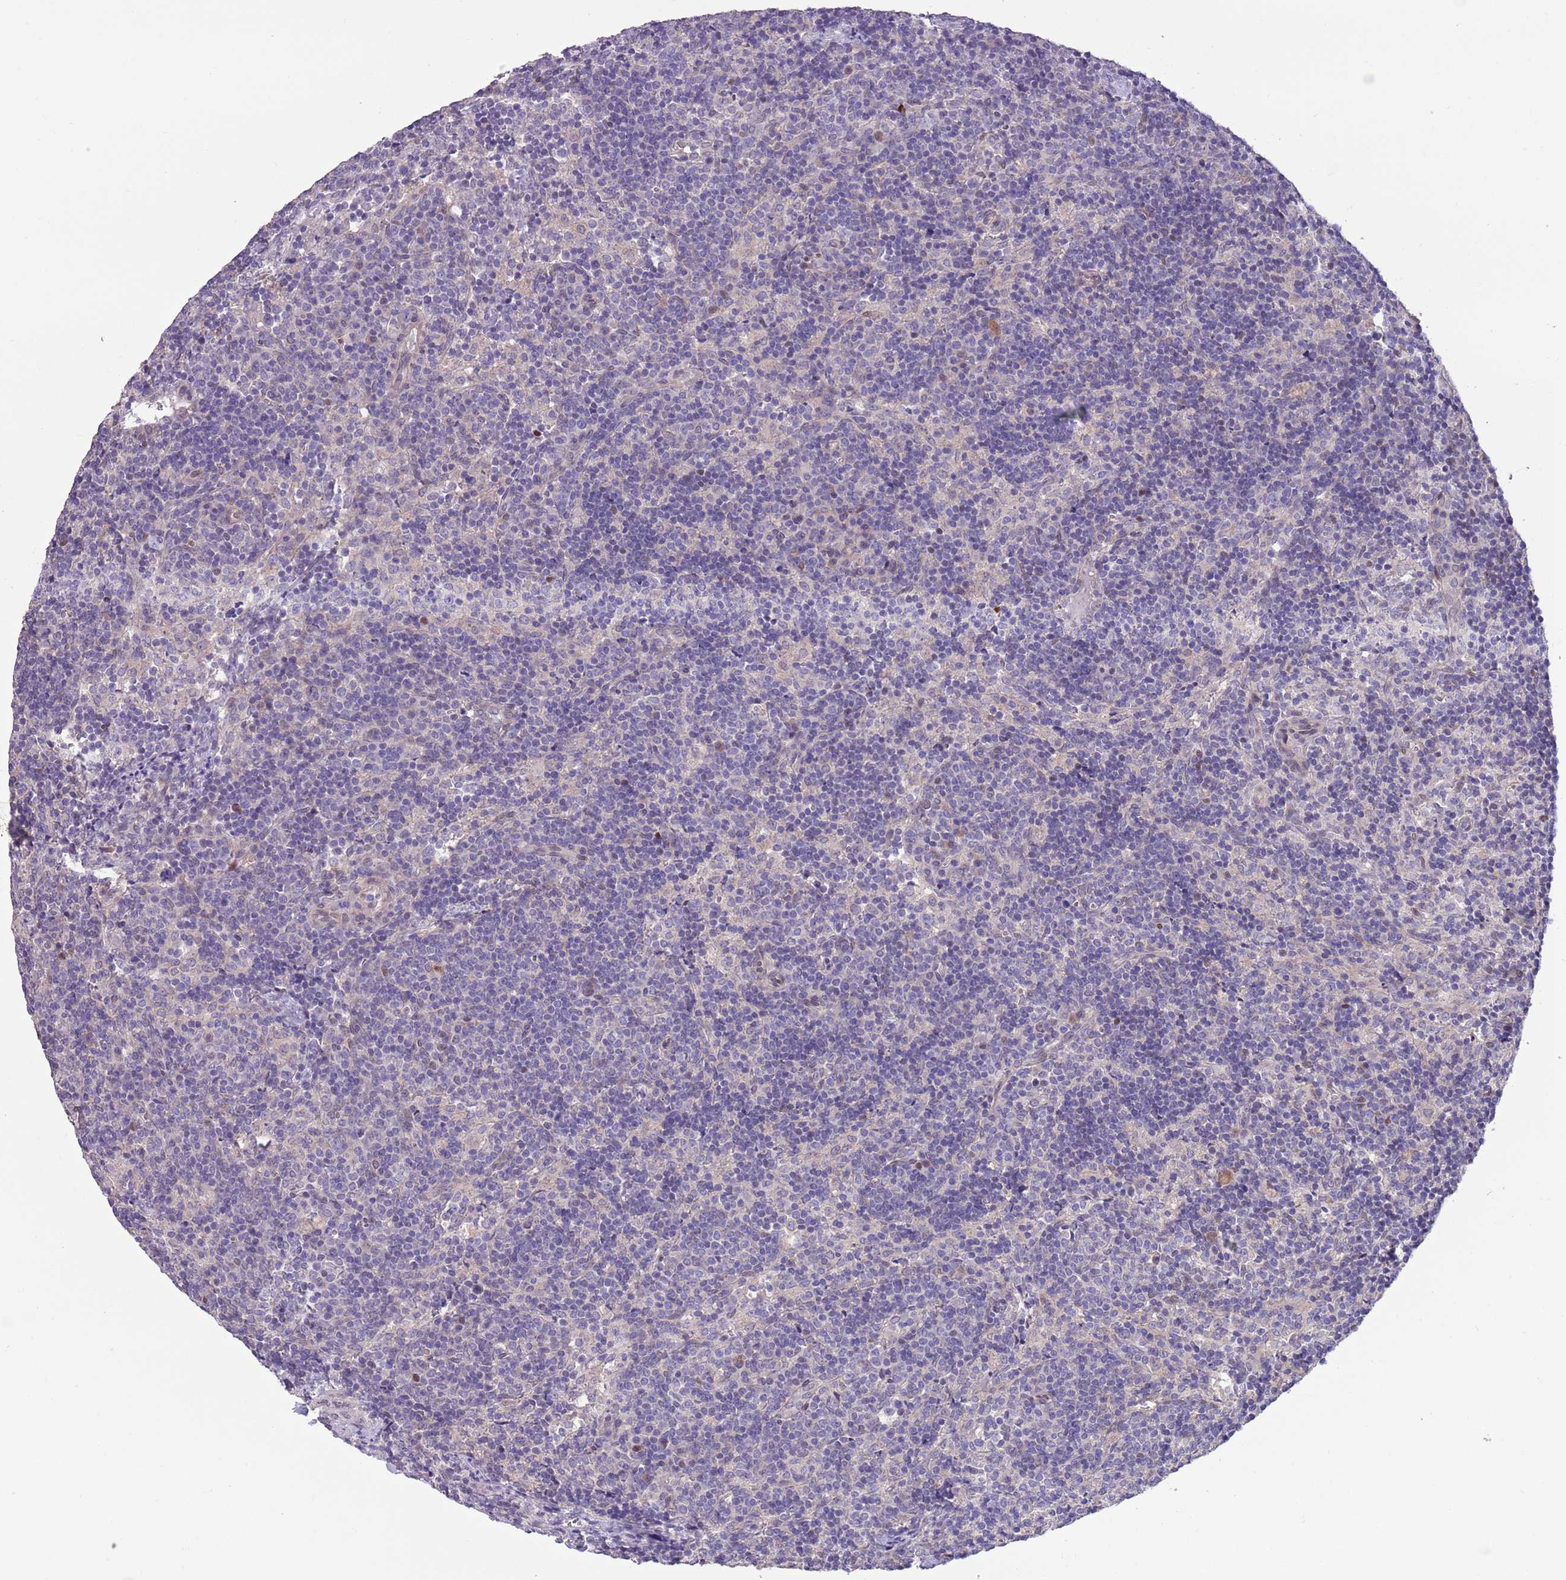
{"staining": {"intensity": "negative", "quantity": "none", "location": "none"}, "tissue": "lymph node", "cell_type": "Germinal center cells", "image_type": "normal", "snomed": [{"axis": "morphology", "description": "Normal tissue, NOS"}, {"axis": "topography", "description": "Lymph node"}], "caption": "High power microscopy histopathology image of an immunohistochemistry image of benign lymph node, revealing no significant expression in germinal center cells.", "gene": "CCND2", "patient": {"sex": "female", "age": 30}}